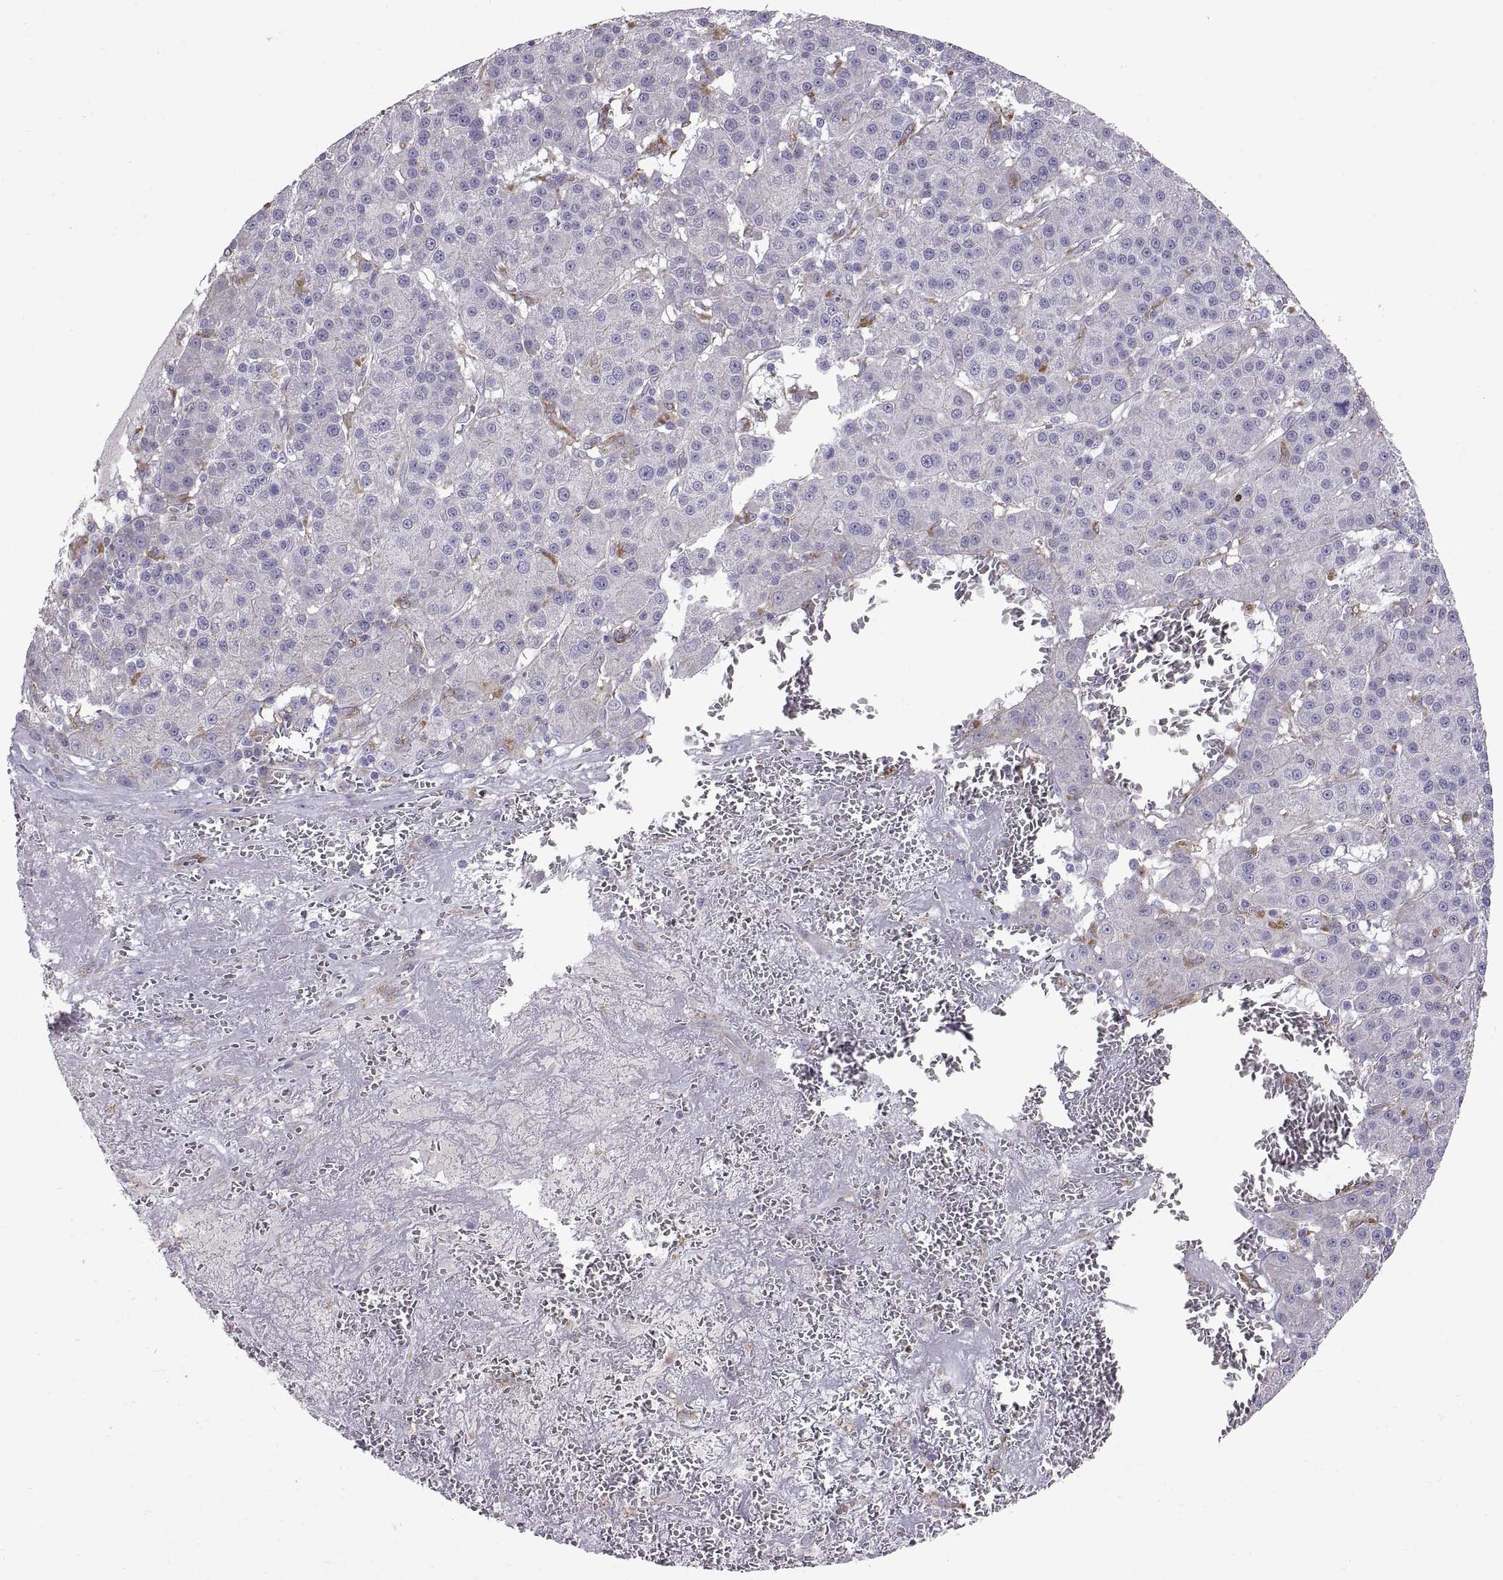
{"staining": {"intensity": "negative", "quantity": "none", "location": "none"}, "tissue": "liver cancer", "cell_type": "Tumor cells", "image_type": "cancer", "snomed": [{"axis": "morphology", "description": "Carcinoma, Hepatocellular, NOS"}, {"axis": "topography", "description": "Liver"}], "caption": "The photomicrograph demonstrates no staining of tumor cells in liver hepatocellular carcinoma.", "gene": "ARSL", "patient": {"sex": "female", "age": 60}}